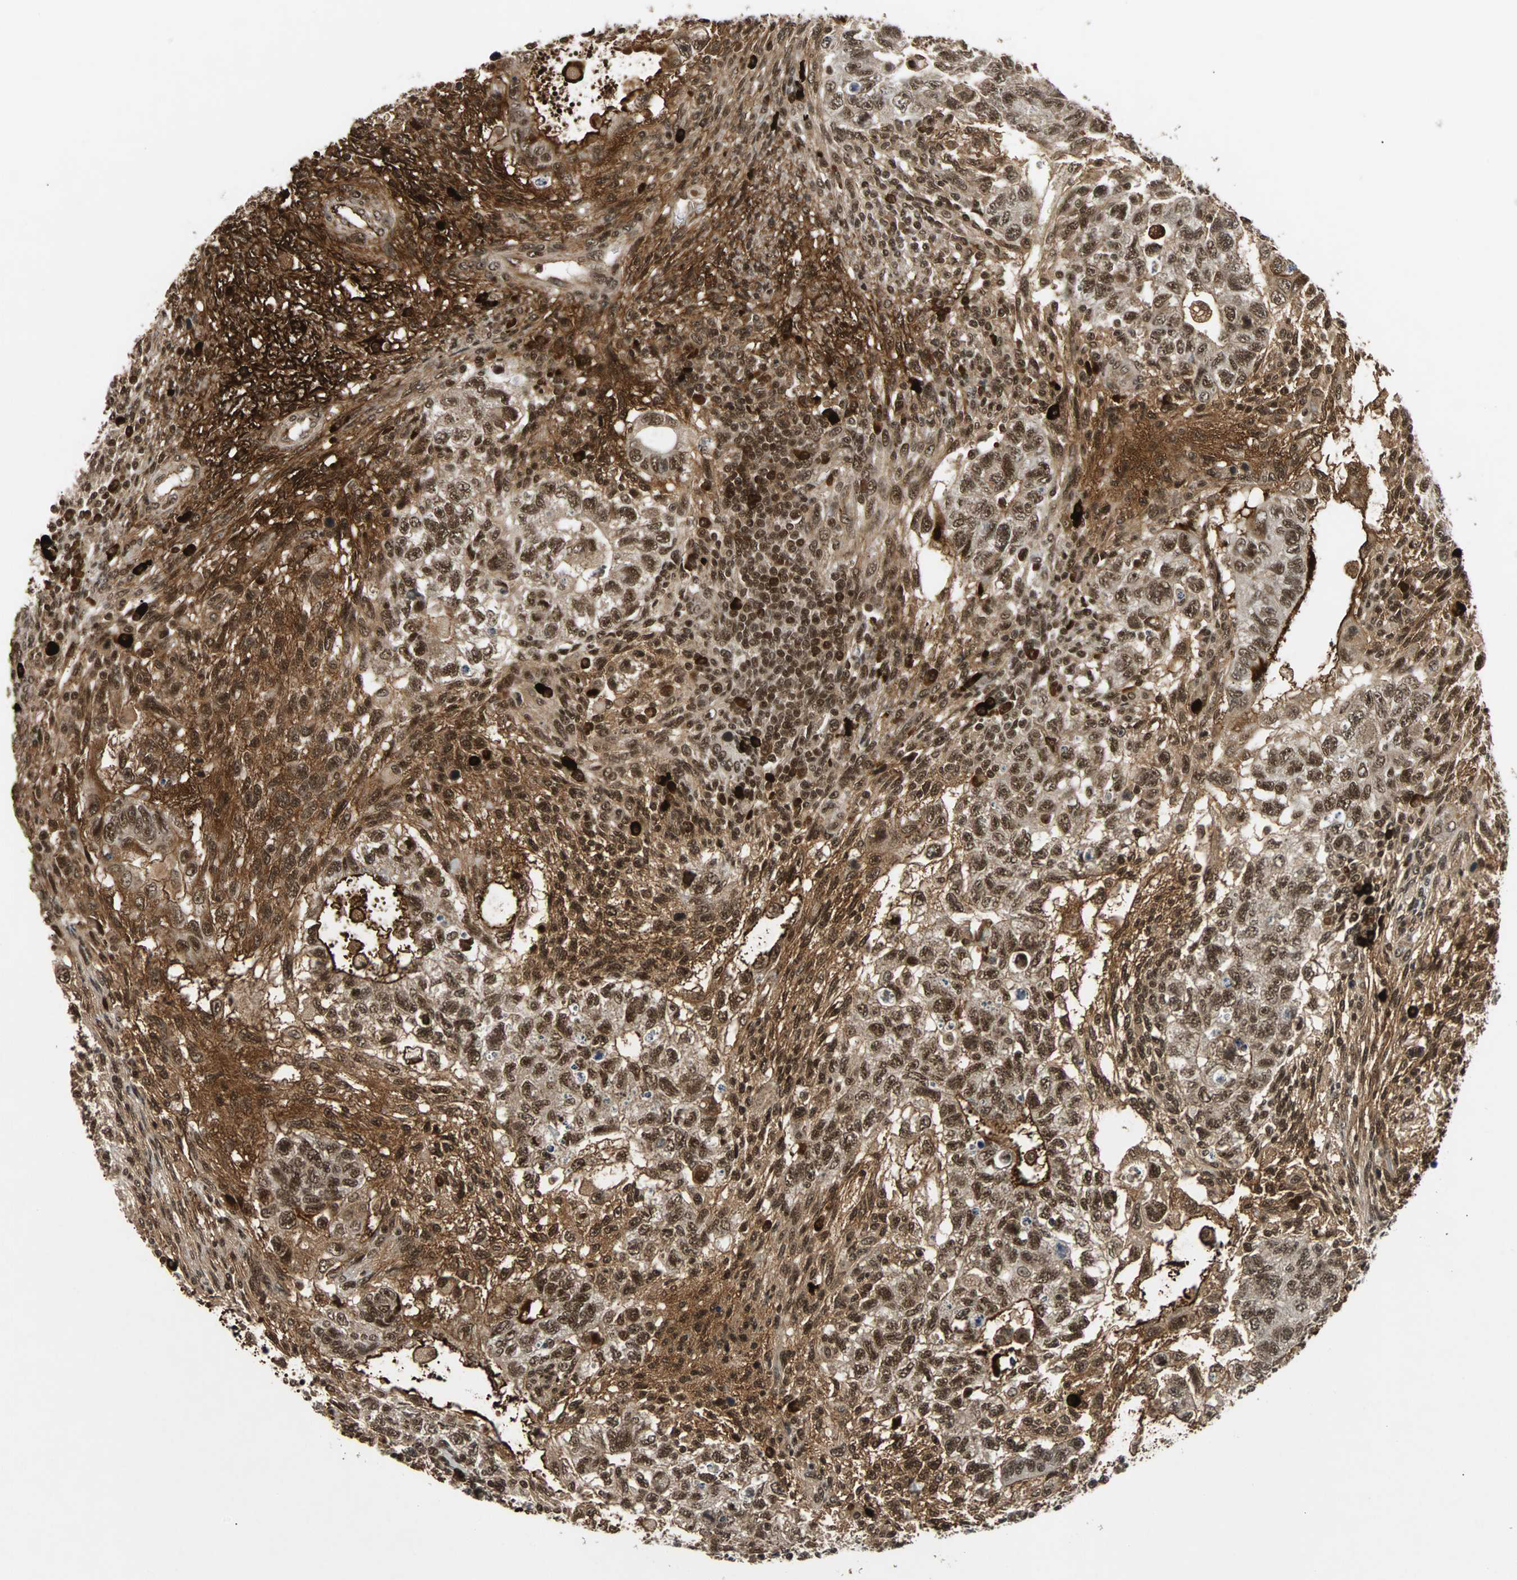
{"staining": {"intensity": "strong", "quantity": ">75%", "location": "nuclear"}, "tissue": "testis cancer", "cell_type": "Tumor cells", "image_type": "cancer", "snomed": [{"axis": "morphology", "description": "Normal tissue, NOS"}, {"axis": "morphology", "description": "Carcinoma, Embryonal, NOS"}, {"axis": "topography", "description": "Testis"}], "caption": "Strong nuclear expression is present in approximately >75% of tumor cells in embryonal carcinoma (testis). Nuclei are stained in blue.", "gene": "TAF5", "patient": {"sex": "male", "age": 36}}